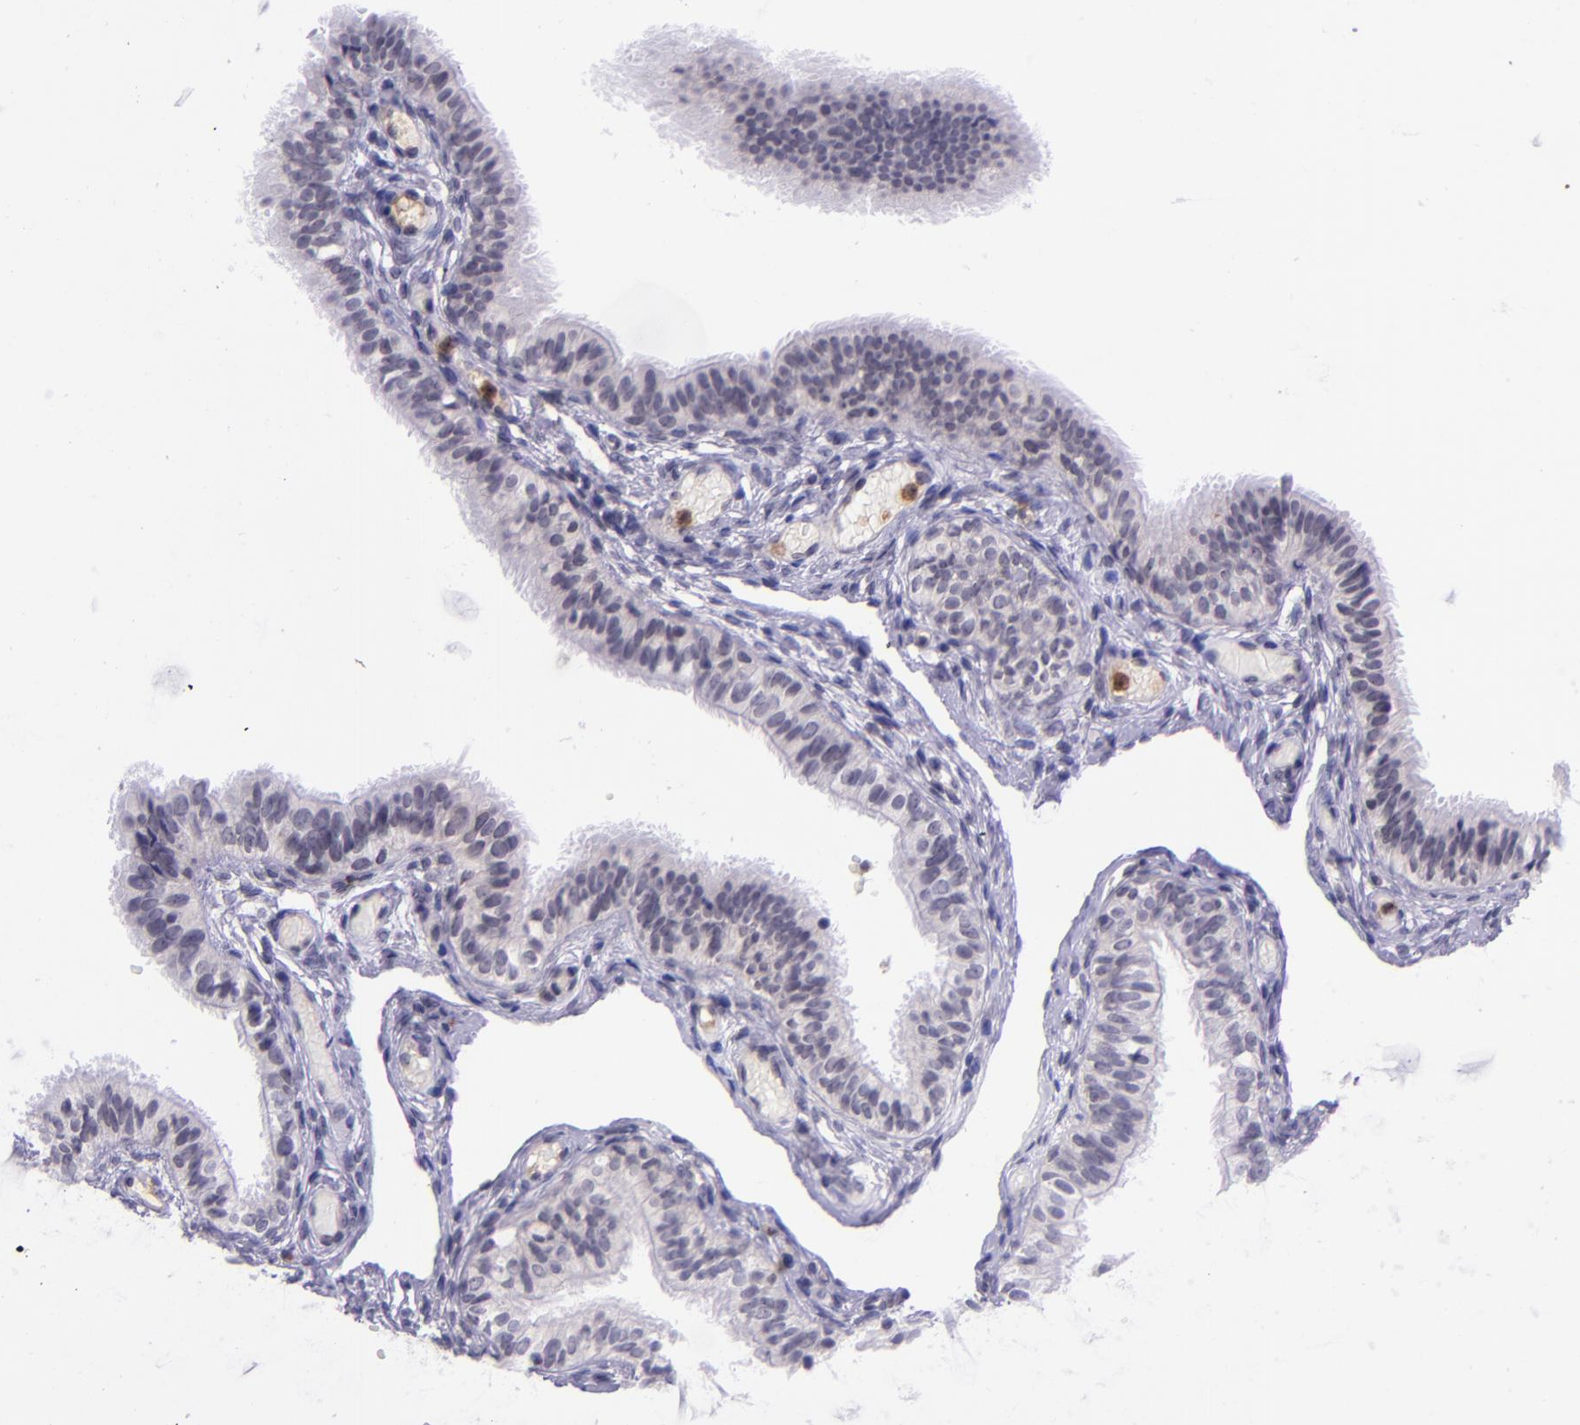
{"staining": {"intensity": "negative", "quantity": "none", "location": "none"}, "tissue": "fallopian tube", "cell_type": "Glandular cells", "image_type": "normal", "snomed": [{"axis": "morphology", "description": "Normal tissue, NOS"}, {"axis": "morphology", "description": "Dermoid, NOS"}, {"axis": "topography", "description": "Fallopian tube"}], "caption": "Normal fallopian tube was stained to show a protein in brown. There is no significant positivity in glandular cells. (IHC, brightfield microscopy, high magnification).", "gene": "SELL", "patient": {"sex": "female", "age": 33}}